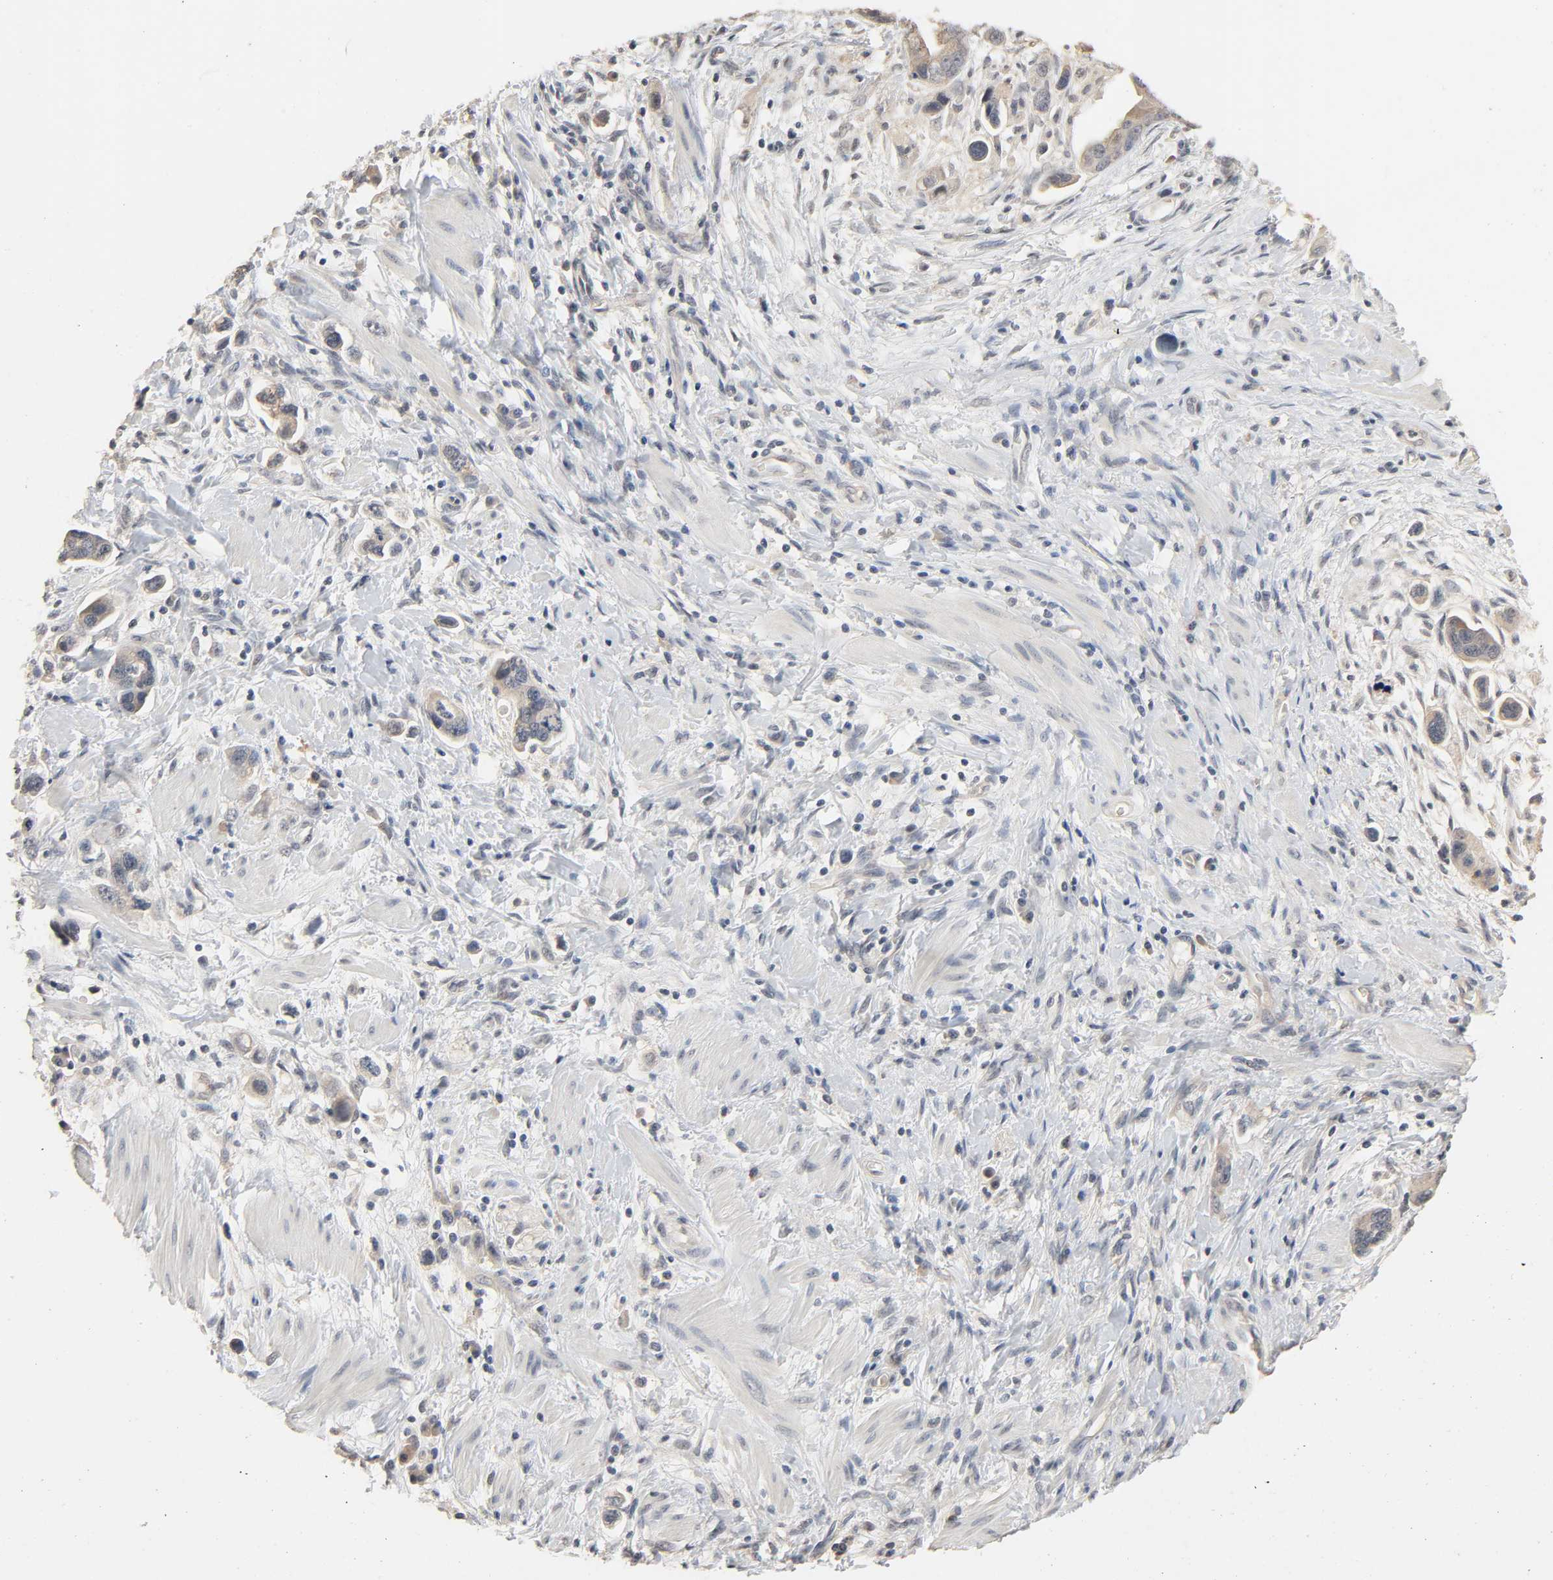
{"staining": {"intensity": "negative", "quantity": "none", "location": "none"}, "tissue": "stomach cancer", "cell_type": "Tumor cells", "image_type": "cancer", "snomed": [{"axis": "morphology", "description": "Adenocarcinoma, NOS"}, {"axis": "topography", "description": "Stomach, lower"}], "caption": "The immunohistochemistry (IHC) micrograph has no significant expression in tumor cells of stomach cancer tissue.", "gene": "MAGEA8", "patient": {"sex": "female", "age": 93}}